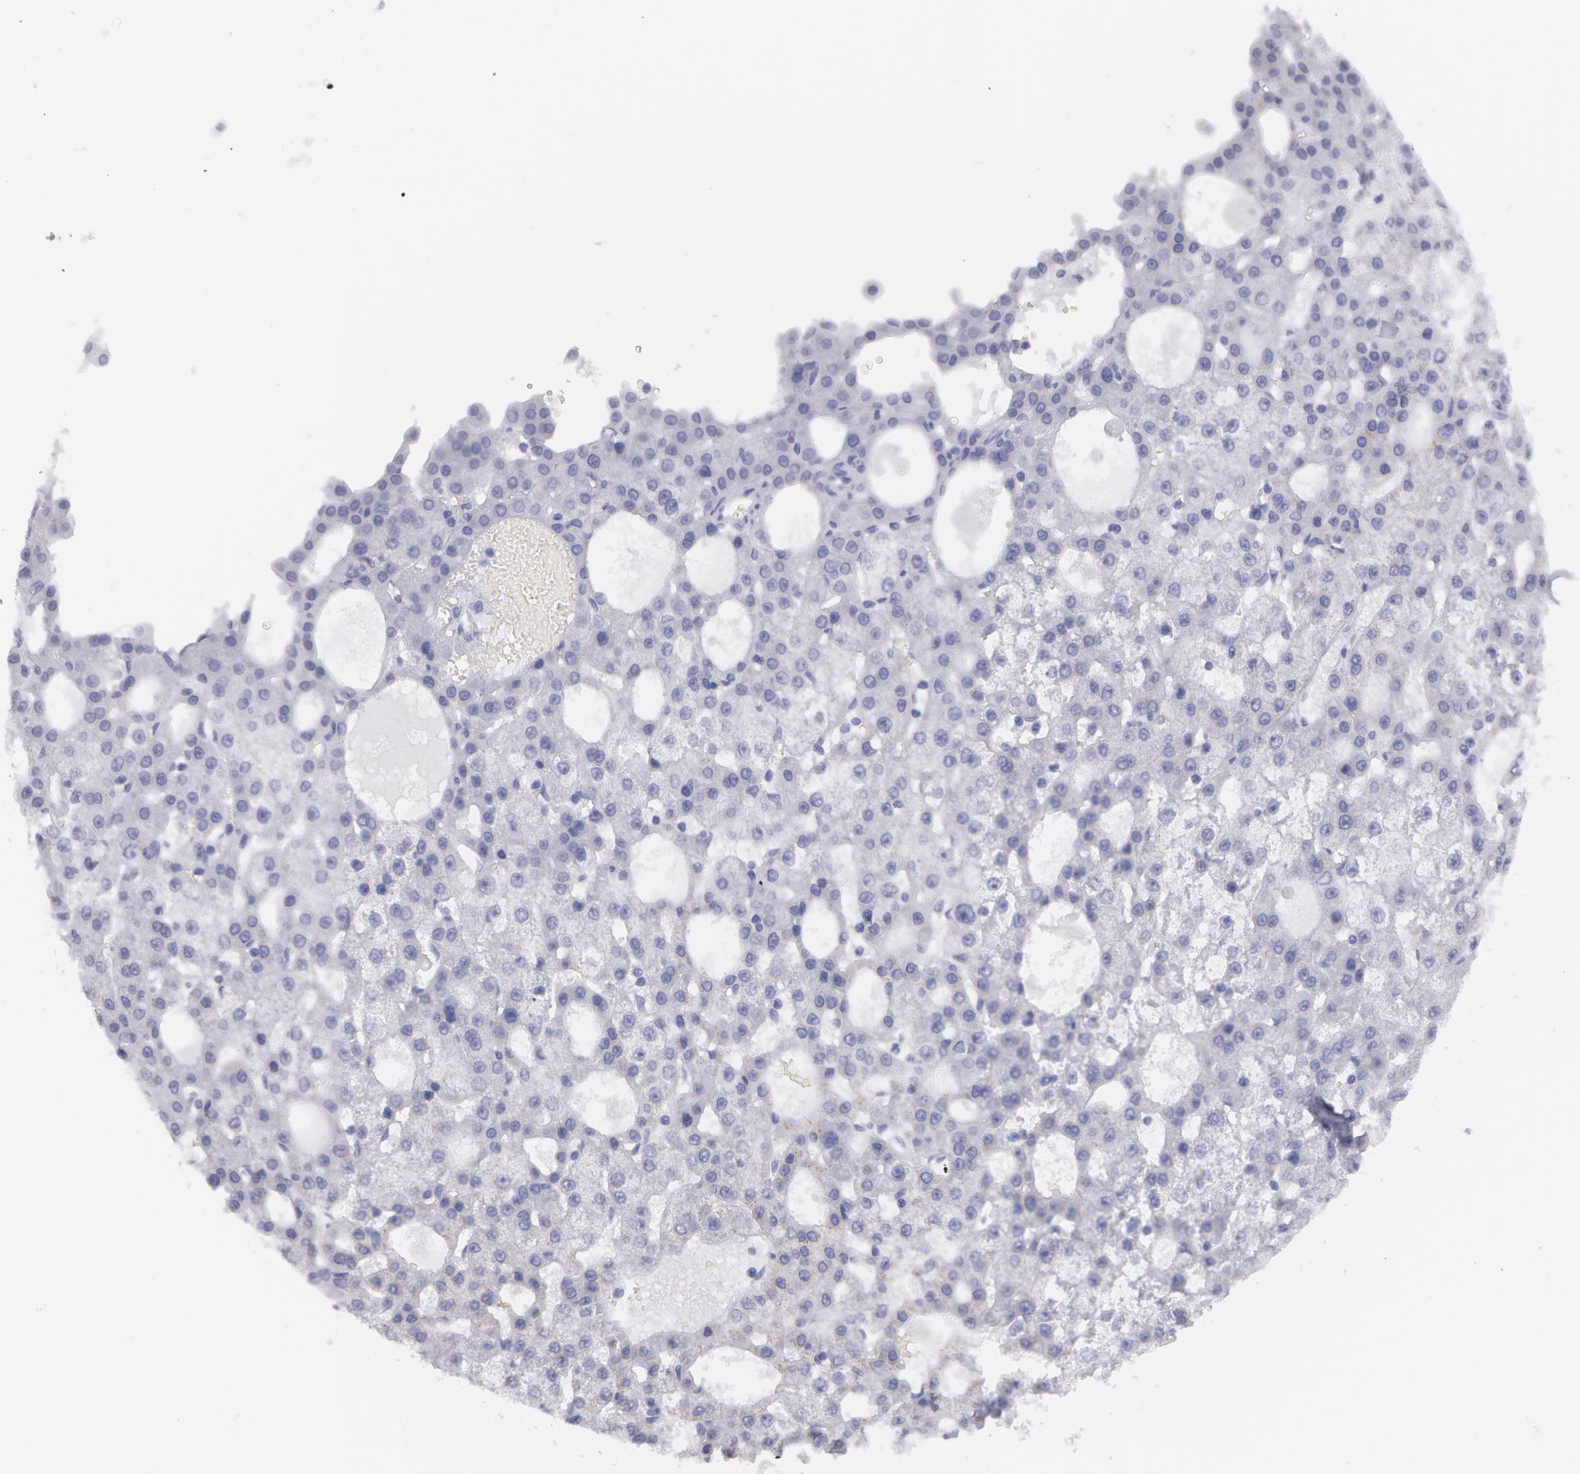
{"staining": {"intensity": "negative", "quantity": "none", "location": "none"}, "tissue": "liver cancer", "cell_type": "Tumor cells", "image_type": "cancer", "snomed": [{"axis": "morphology", "description": "Carcinoma, Hepatocellular, NOS"}, {"axis": "topography", "description": "Liver"}], "caption": "Liver hepatocellular carcinoma was stained to show a protein in brown. There is no significant expression in tumor cells. The staining was performed using DAB (3,3'-diaminobenzidine) to visualize the protein expression in brown, while the nuclei were stained in blue with hematoxylin (Magnification: 20x).", "gene": "AMACR", "patient": {"sex": "male", "age": 47}}